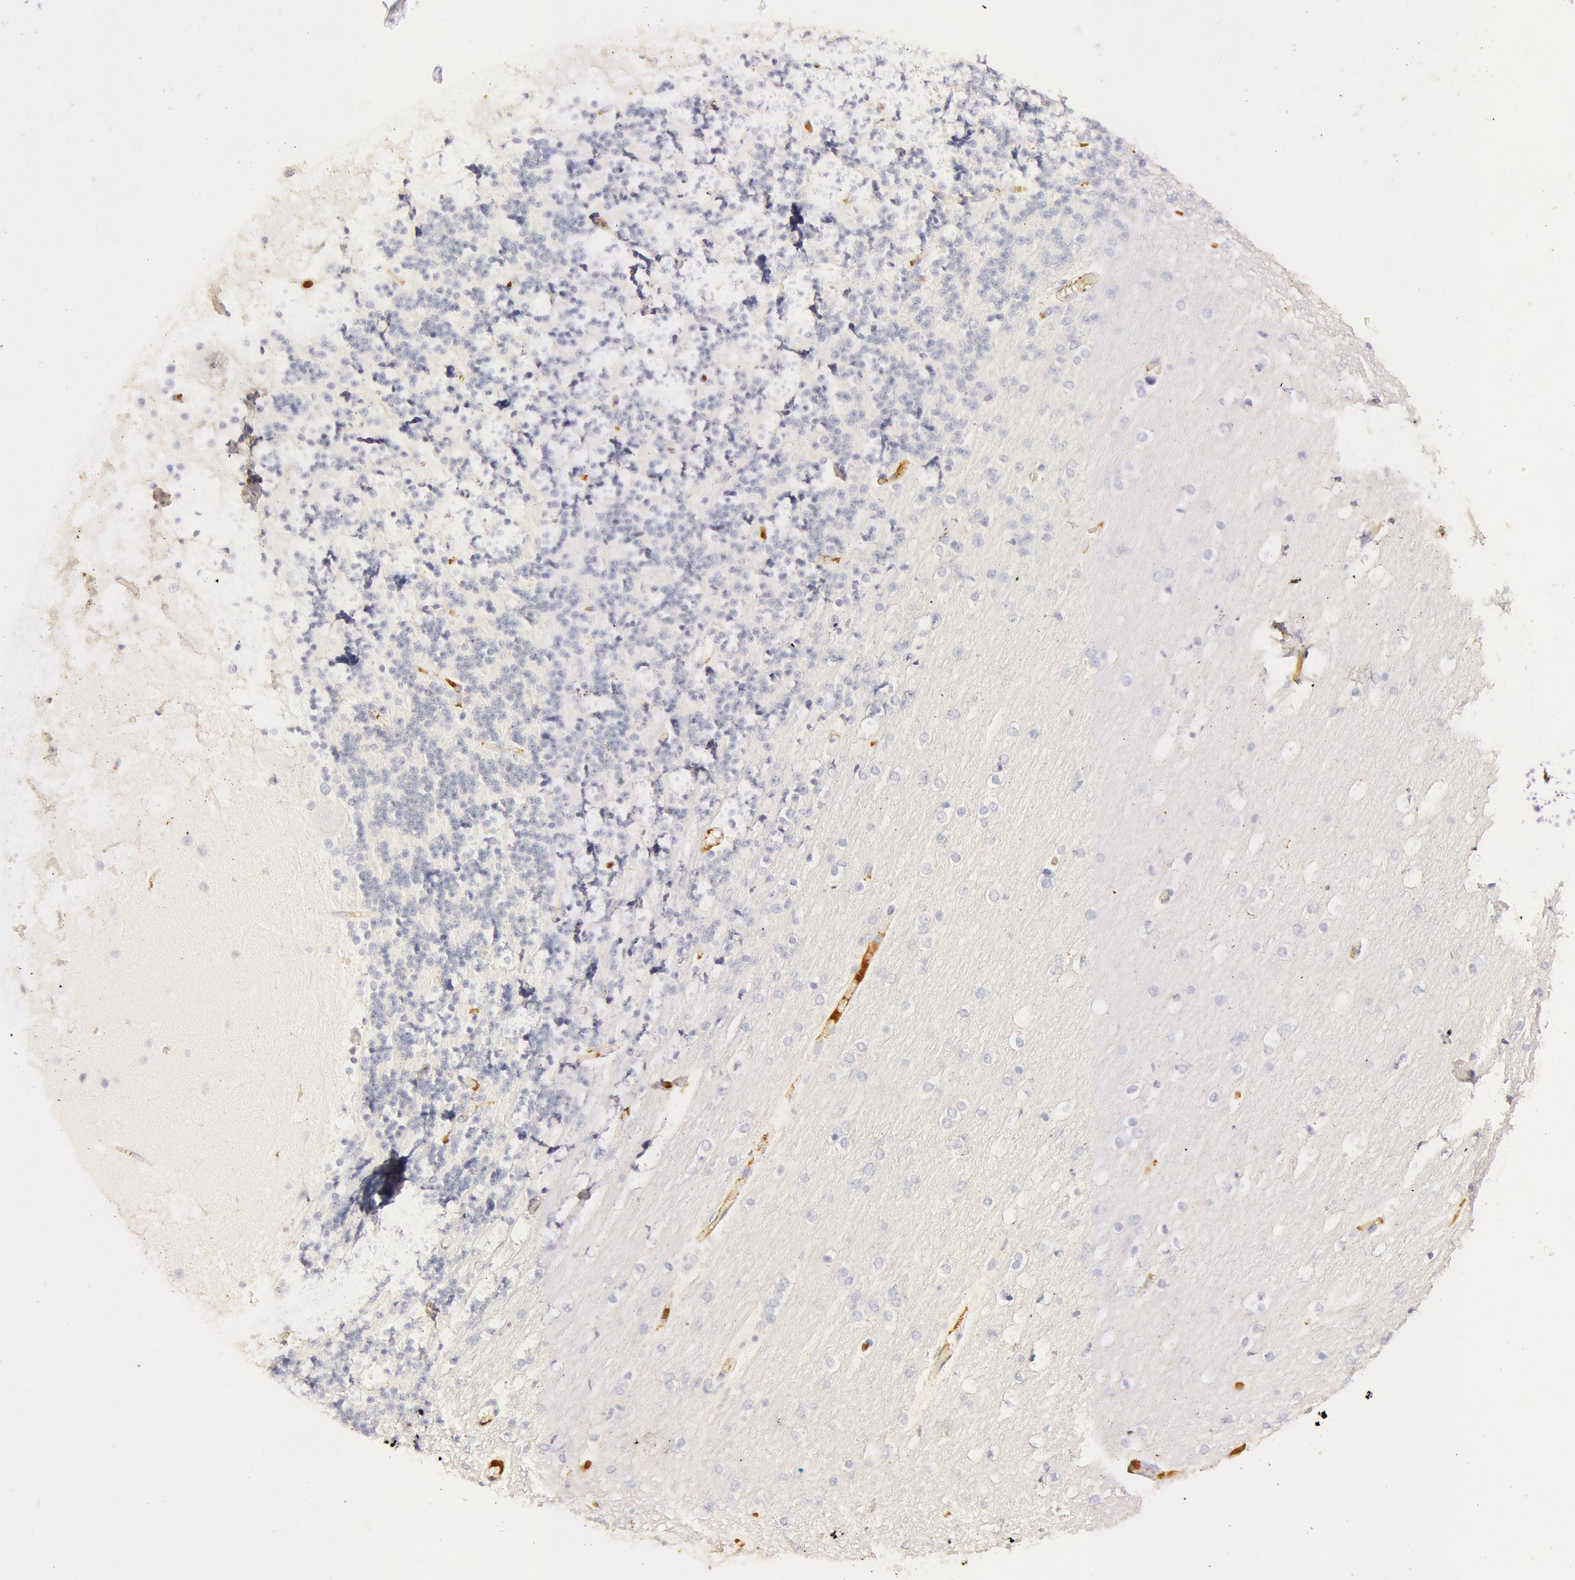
{"staining": {"intensity": "negative", "quantity": "none", "location": "none"}, "tissue": "cerebellum", "cell_type": "Cells in granular layer", "image_type": "normal", "snomed": [{"axis": "morphology", "description": "Normal tissue, NOS"}, {"axis": "topography", "description": "Cerebellum"}], "caption": "High magnification brightfield microscopy of unremarkable cerebellum stained with DAB (brown) and counterstained with hematoxylin (blue): cells in granular layer show no significant positivity. (DAB IHC, high magnification).", "gene": "C4BPA", "patient": {"sex": "female", "age": 54}}